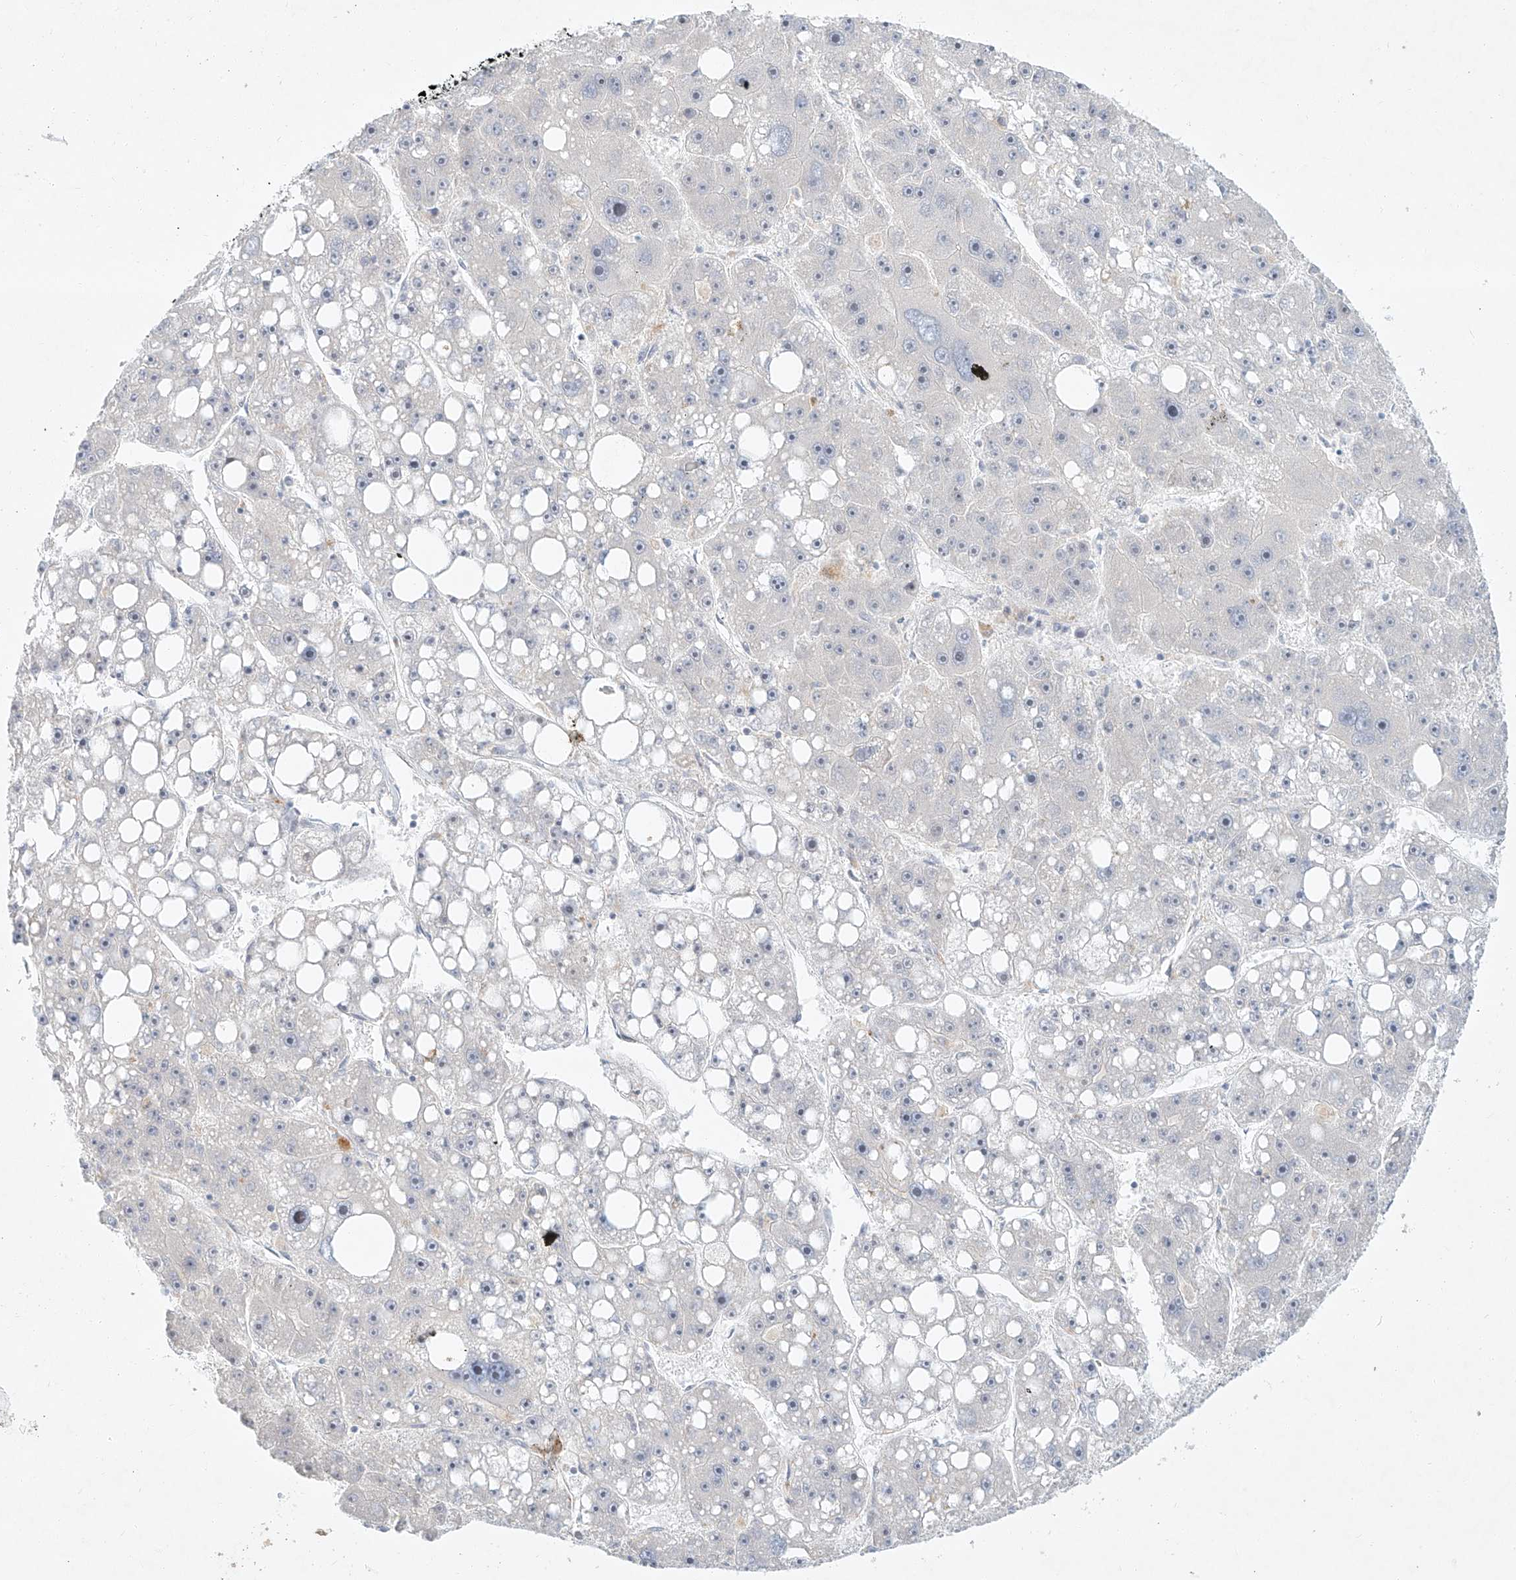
{"staining": {"intensity": "negative", "quantity": "none", "location": "none"}, "tissue": "liver cancer", "cell_type": "Tumor cells", "image_type": "cancer", "snomed": [{"axis": "morphology", "description": "Carcinoma, Hepatocellular, NOS"}, {"axis": "topography", "description": "Liver"}], "caption": "Tumor cells show no significant positivity in liver cancer (hepatocellular carcinoma).", "gene": "PAK6", "patient": {"sex": "female", "age": 61}}